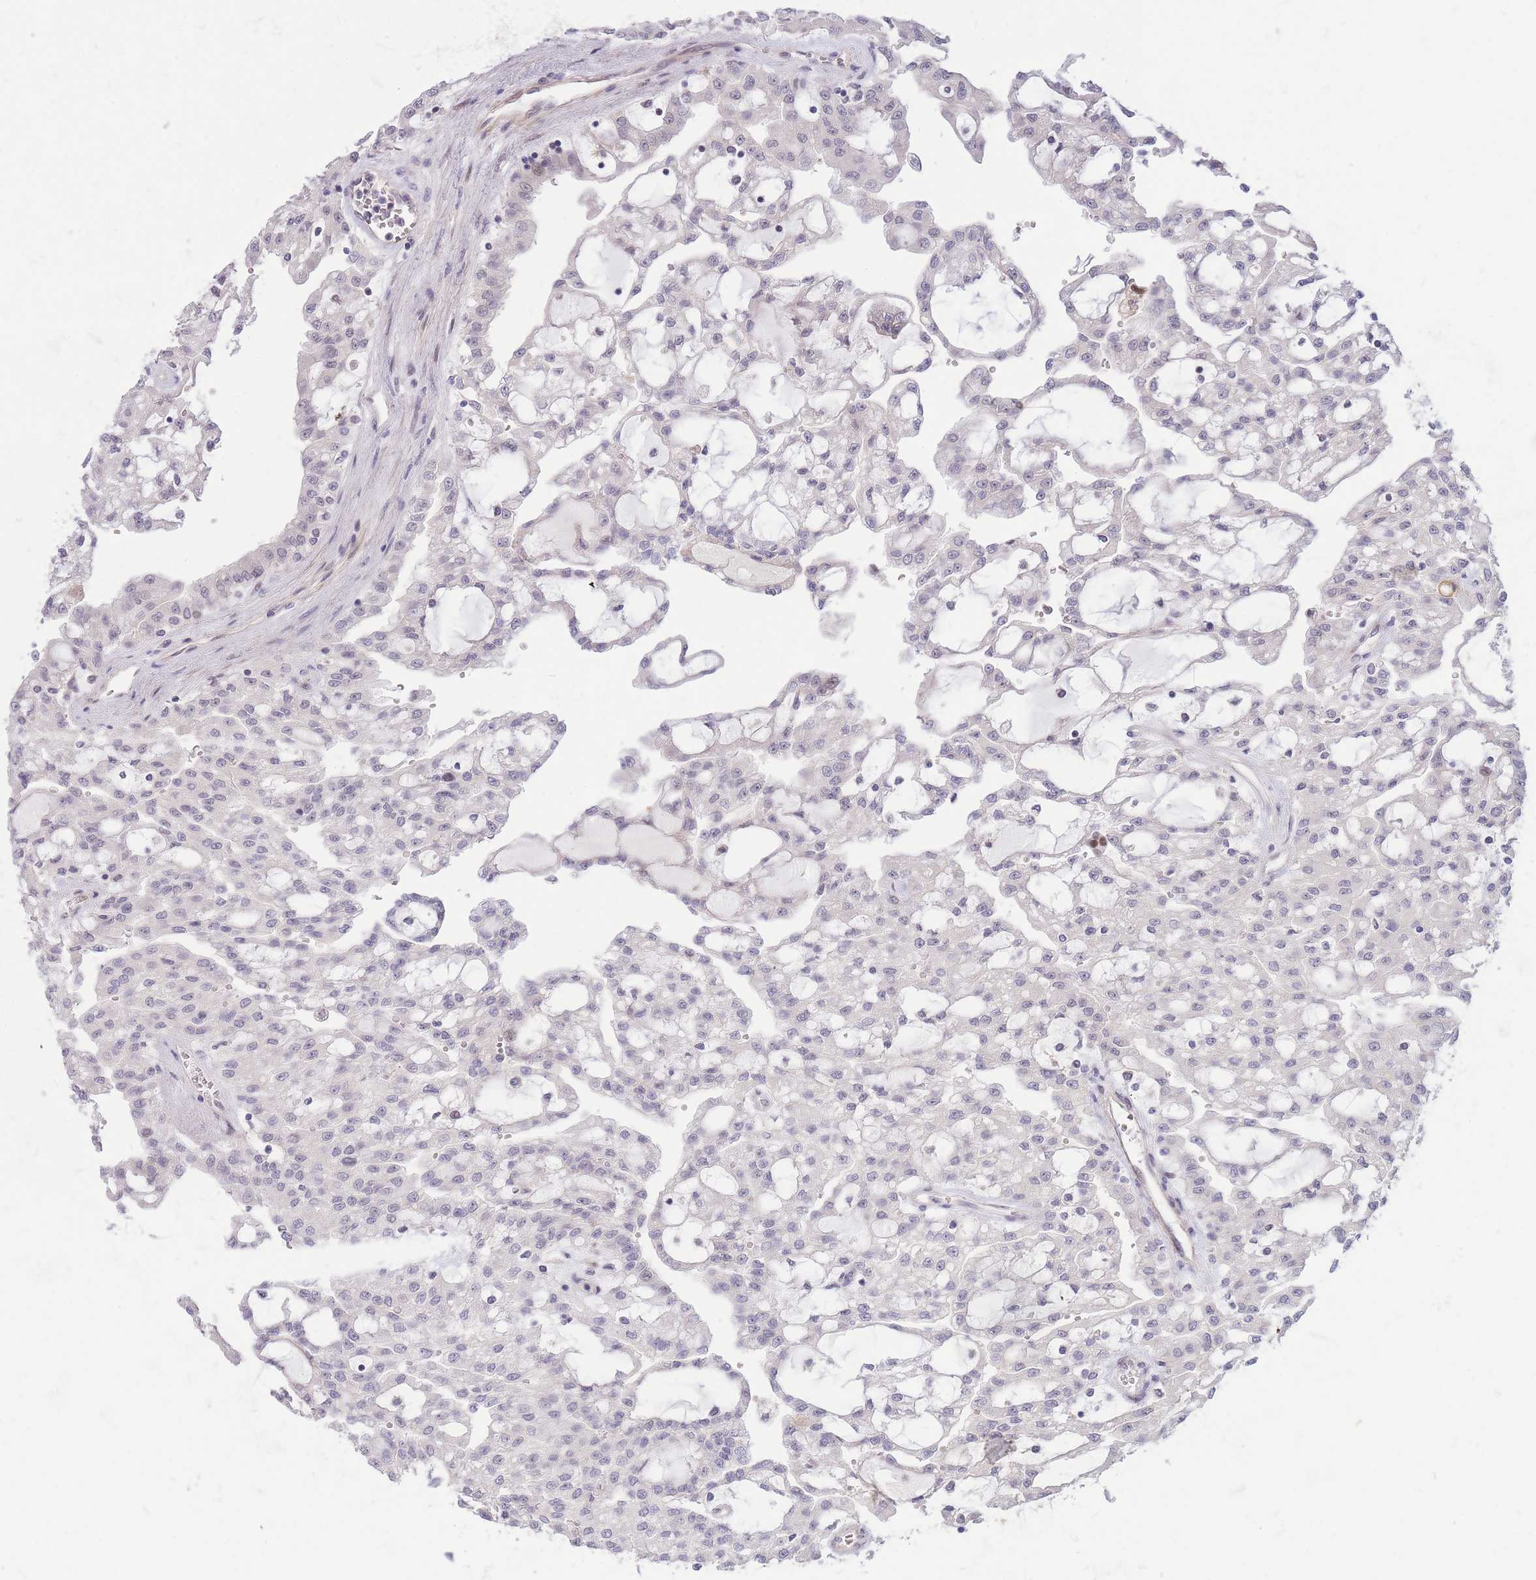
{"staining": {"intensity": "negative", "quantity": "none", "location": "none"}, "tissue": "renal cancer", "cell_type": "Tumor cells", "image_type": "cancer", "snomed": [{"axis": "morphology", "description": "Adenocarcinoma, NOS"}, {"axis": "topography", "description": "Kidney"}], "caption": "IHC of renal cancer (adenocarcinoma) reveals no positivity in tumor cells.", "gene": "ERICH6B", "patient": {"sex": "male", "age": 63}}